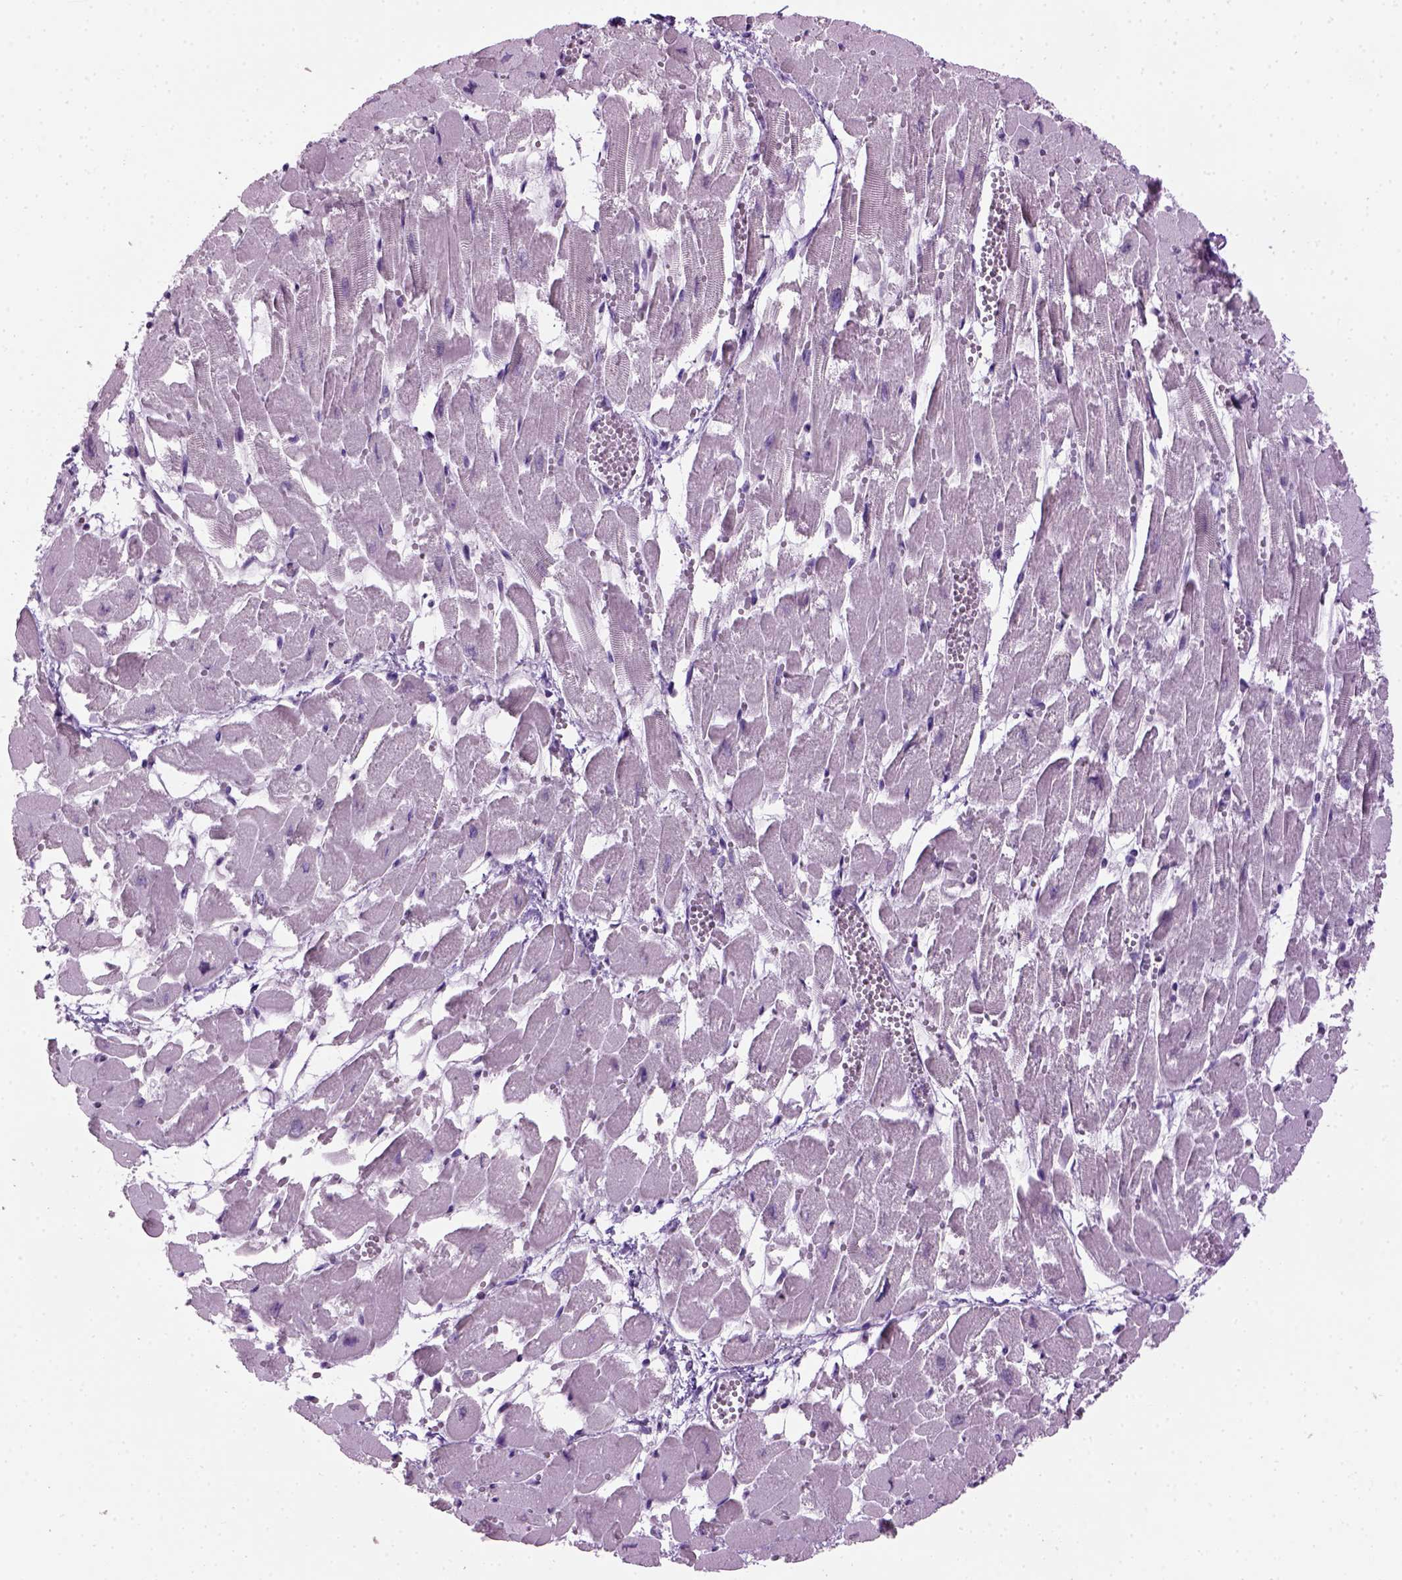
{"staining": {"intensity": "negative", "quantity": "none", "location": "none"}, "tissue": "heart muscle", "cell_type": "Cardiomyocytes", "image_type": "normal", "snomed": [{"axis": "morphology", "description": "Normal tissue, NOS"}, {"axis": "topography", "description": "Heart"}], "caption": "DAB immunohistochemical staining of benign human heart muscle reveals no significant expression in cardiomyocytes. (DAB (3,3'-diaminobenzidine) immunohistochemistry, high magnification).", "gene": "GABRB2", "patient": {"sex": "female", "age": 52}}